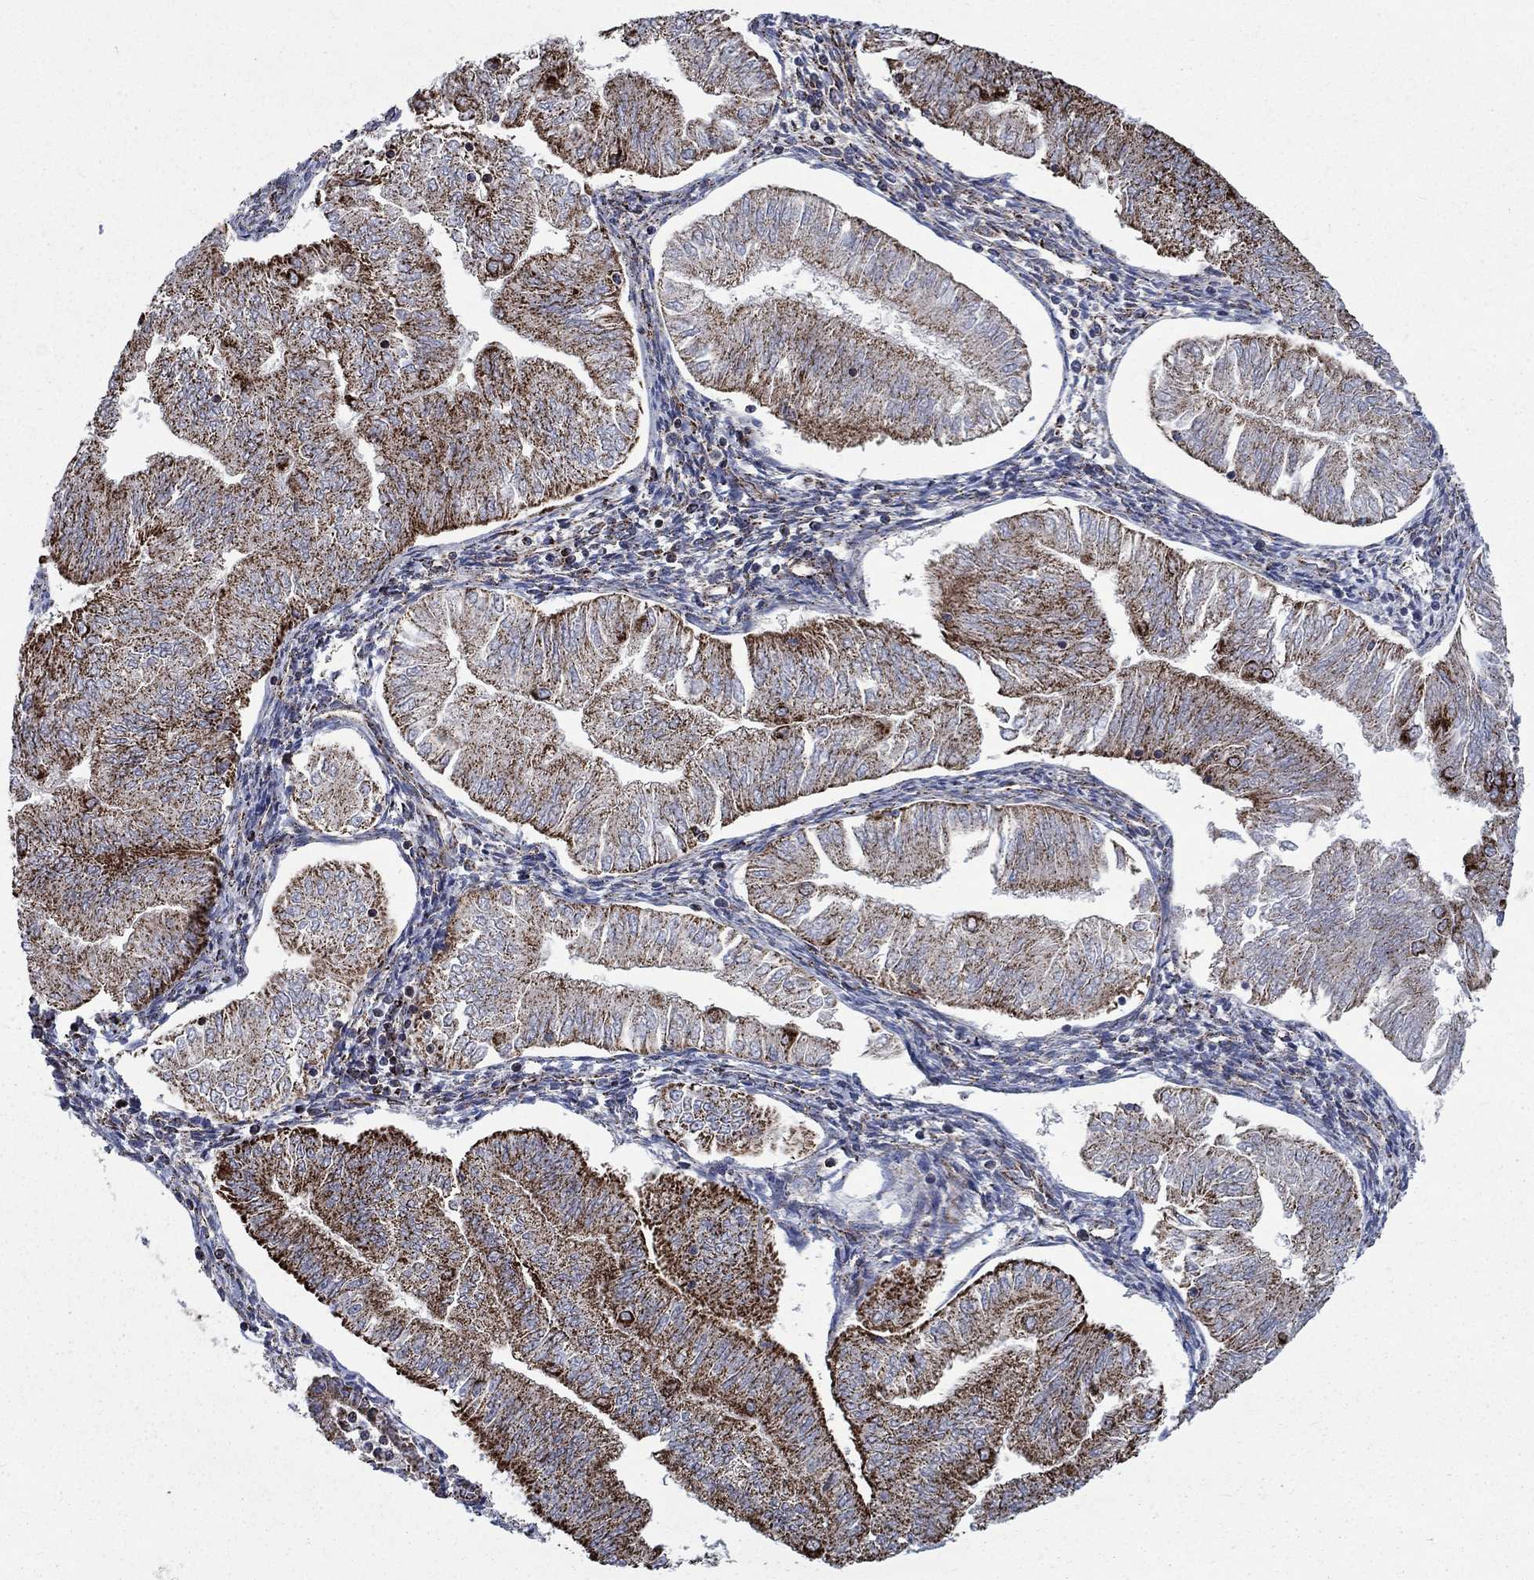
{"staining": {"intensity": "strong", "quantity": ">75%", "location": "cytoplasmic/membranous"}, "tissue": "endometrial cancer", "cell_type": "Tumor cells", "image_type": "cancer", "snomed": [{"axis": "morphology", "description": "Adenocarcinoma, NOS"}, {"axis": "topography", "description": "Endometrium"}], "caption": "A photomicrograph showing strong cytoplasmic/membranous staining in approximately >75% of tumor cells in adenocarcinoma (endometrial), as visualized by brown immunohistochemical staining.", "gene": "MOAP1", "patient": {"sex": "female", "age": 53}}